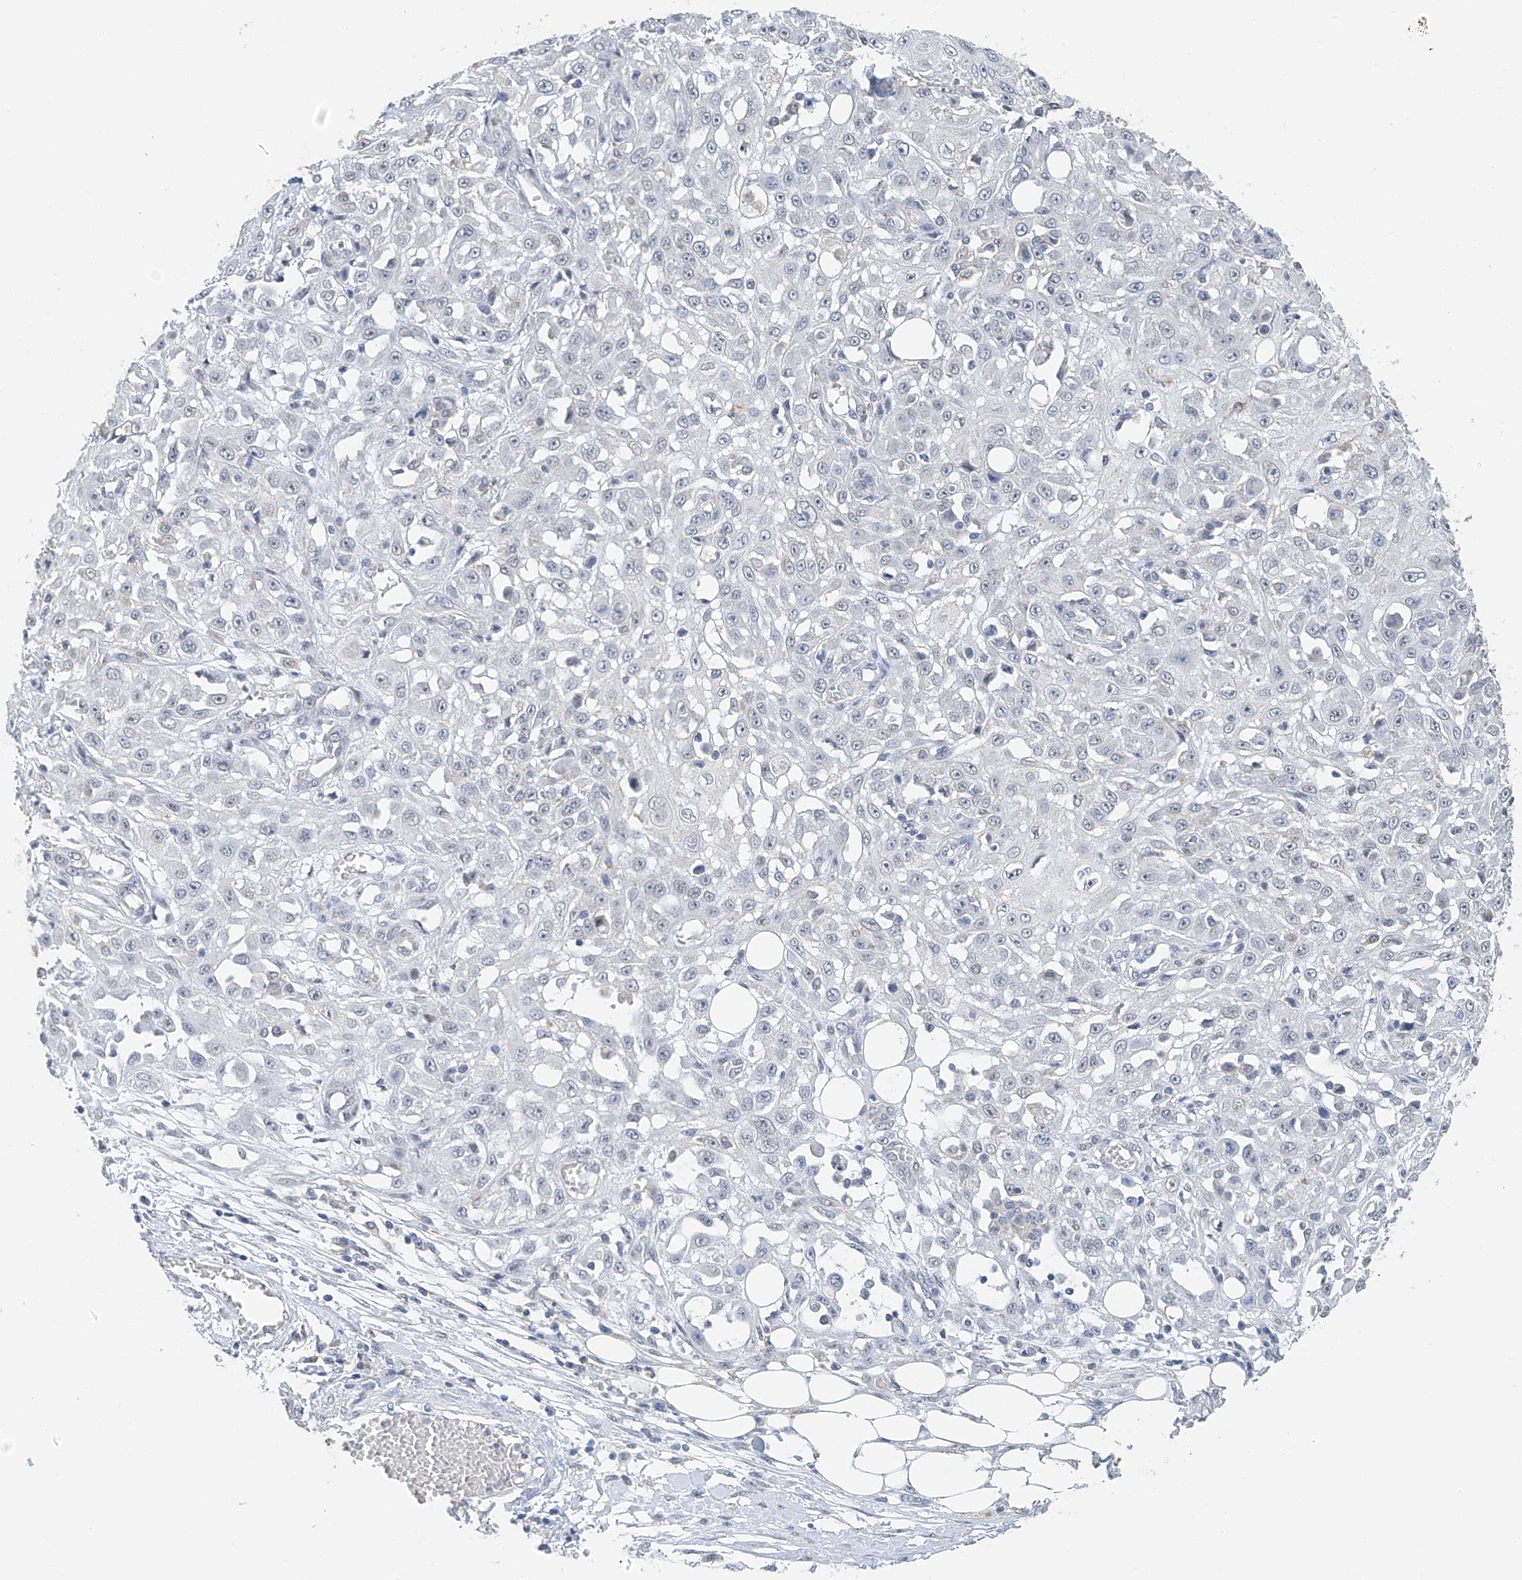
{"staining": {"intensity": "negative", "quantity": "none", "location": "none"}, "tissue": "skin cancer", "cell_type": "Tumor cells", "image_type": "cancer", "snomed": [{"axis": "morphology", "description": "Squamous cell carcinoma, NOS"}, {"axis": "morphology", "description": "Squamous cell carcinoma, metastatic, NOS"}, {"axis": "topography", "description": "Skin"}, {"axis": "topography", "description": "Lymph node"}], "caption": "Immunohistochemistry (IHC) of human skin cancer reveals no staining in tumor cells. Brightfield microscopy of IHC stained with DAB (3,3'-diaminobenzidine) (brown) and hematoxylin (blue), captured at high magnification.", "gene": "KLF15", "patient": {"sex": "male", "age": 75}}